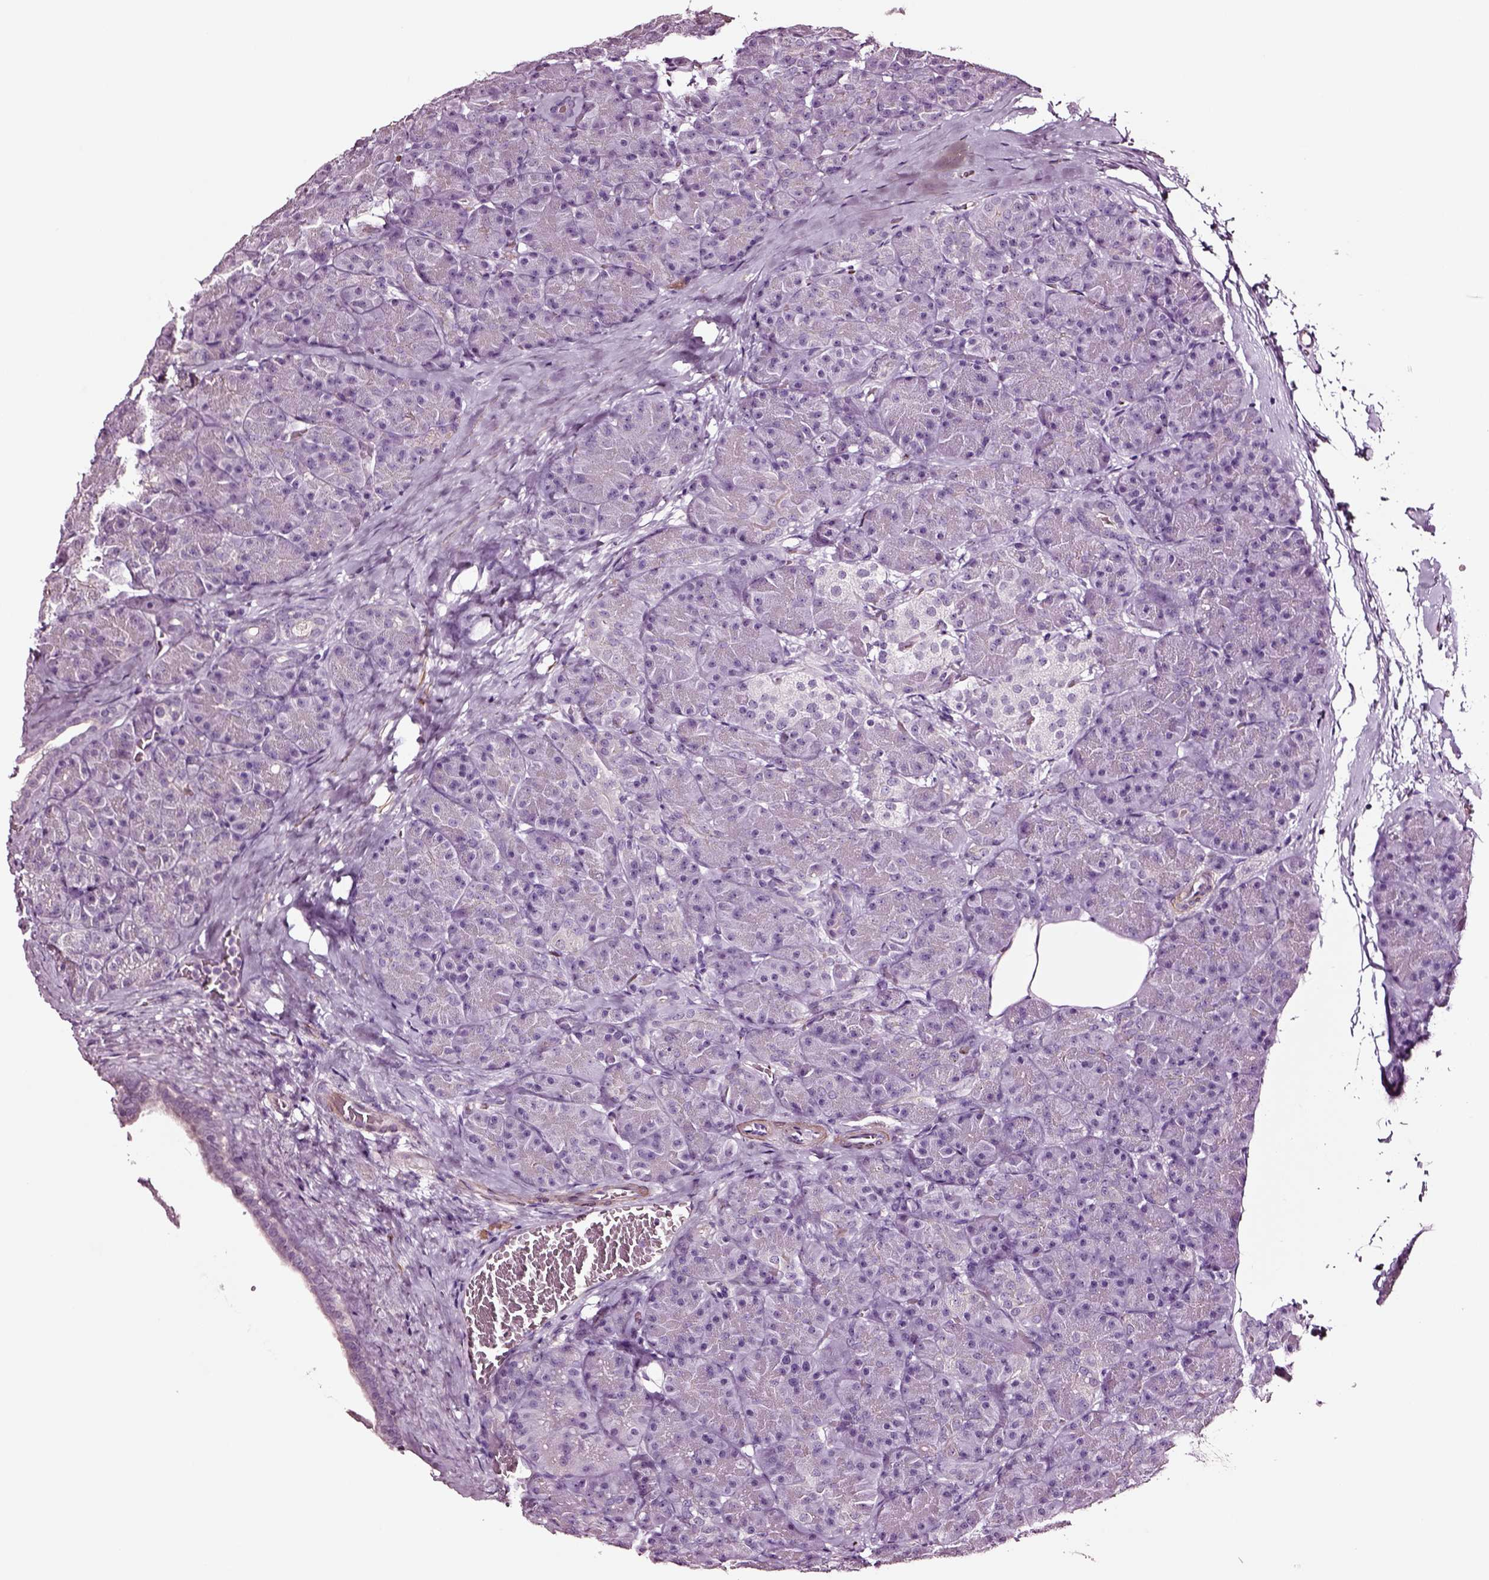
{"staining": {"intensity": "negative", "quantity": "none", "location": "none"}, "tissue": "pancreas", "cell_type": "Exocrine glandular cells", "image_type": "normal", "snomed": [{"axis": "morphology", "description": "Normal tissue, NOS"}, {"axis": "topography", "description": "Pancreas"}], "caption": "Immunohistochemistry (IHC) histopathology image of unremarkable human pancreas stained for a protein (brown), which shows no expression in exocrine glandular cells.", "gene": "SOX10", "patient": {"sex": "male", "age": 57}}